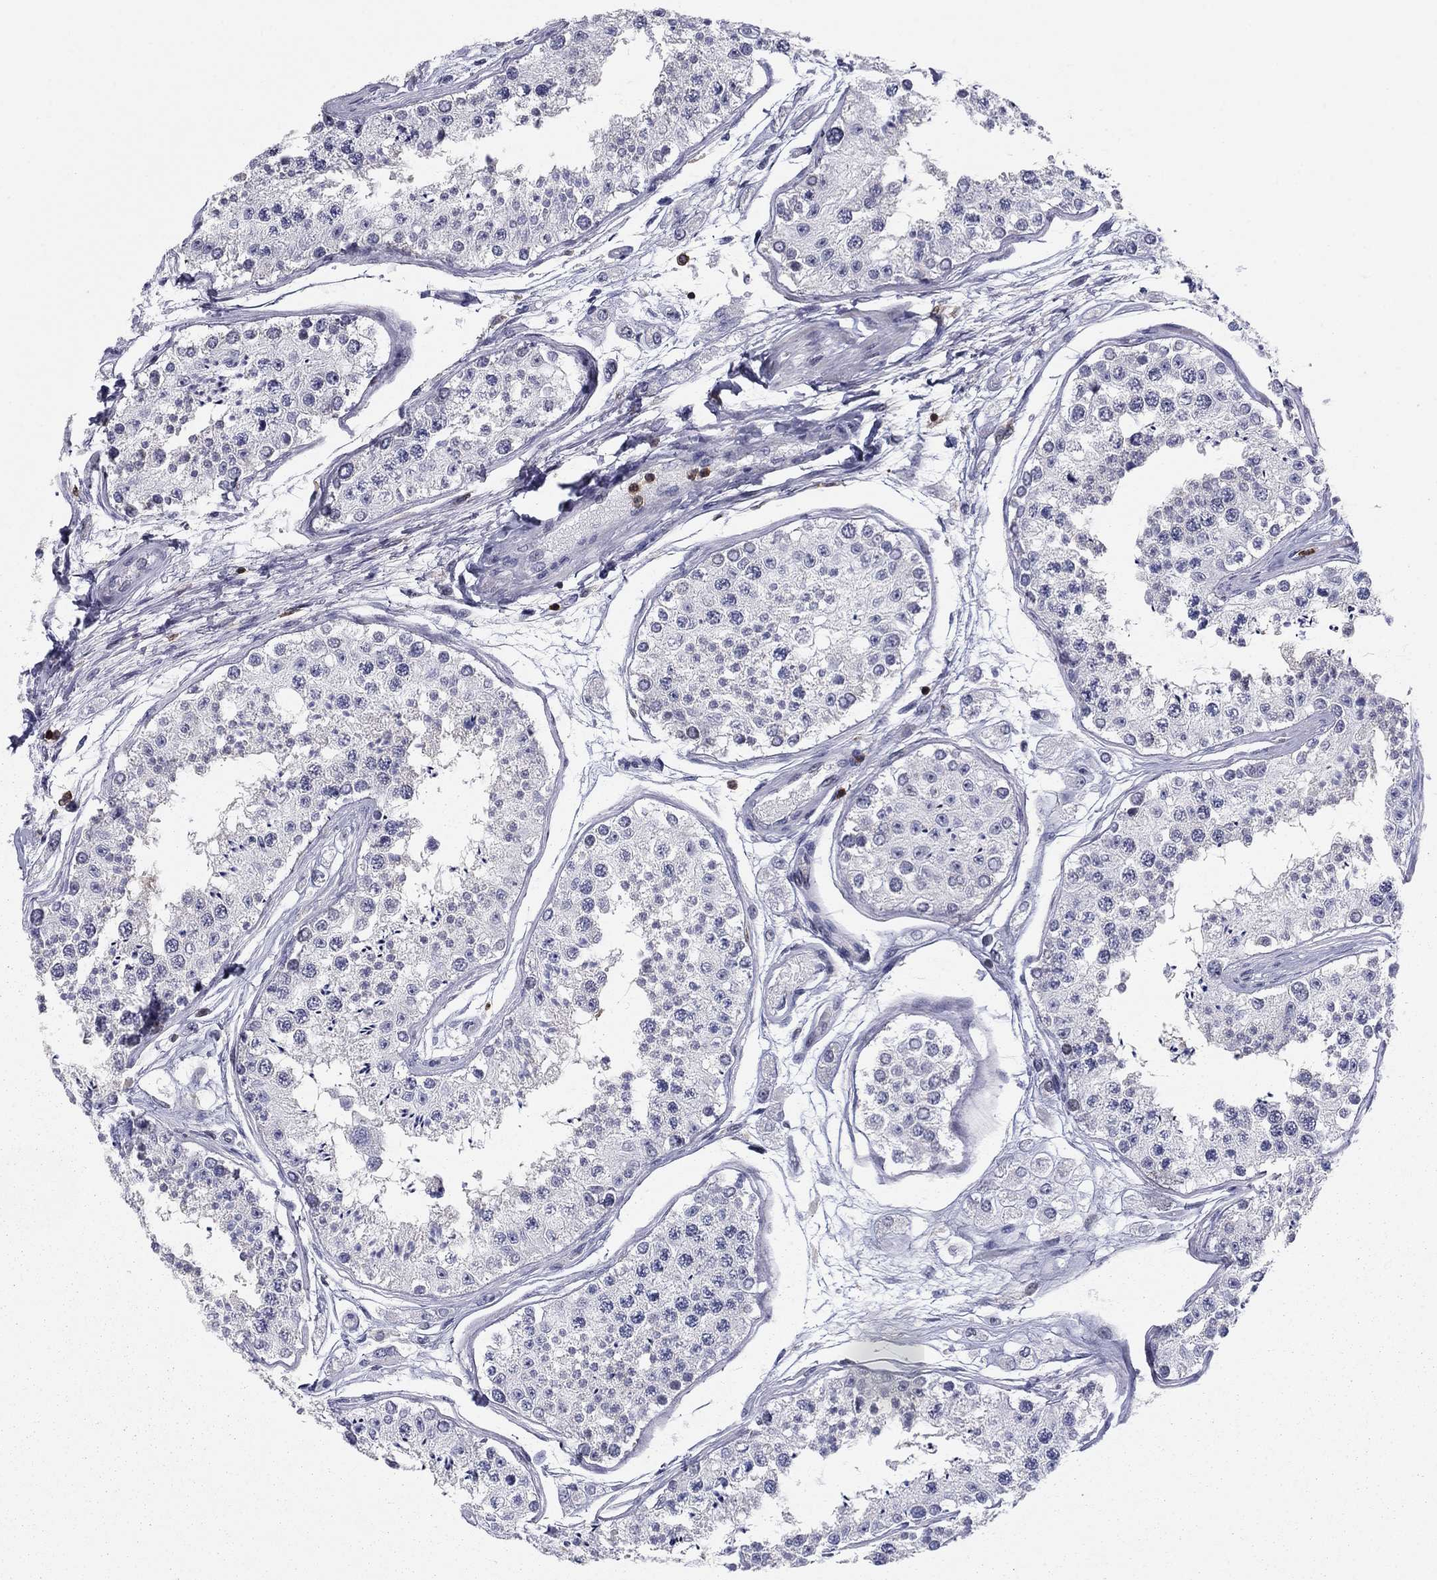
{"staining": {"intensity": "negative", "quantity": "none", "location": "none"}, "tissue": "testis", "cell_type": "Cells in seminiferous ducts", "image_type": "normal", "snomed": [{"axis": "morphology", "description": "Normal tissue, NOS"}, {"axis": "topography", "description": "Testis"}], "caption": "This histopathology image is of unremarkable testis stained with IHC to label a protein in brown with the nuclei are counter-stained blue. There is no expression in cells in seminiferous ducts. Nuclei are stained in blue.", "gene": "ARHGAP27", "patient": {"sex": "male", "age": 25}}